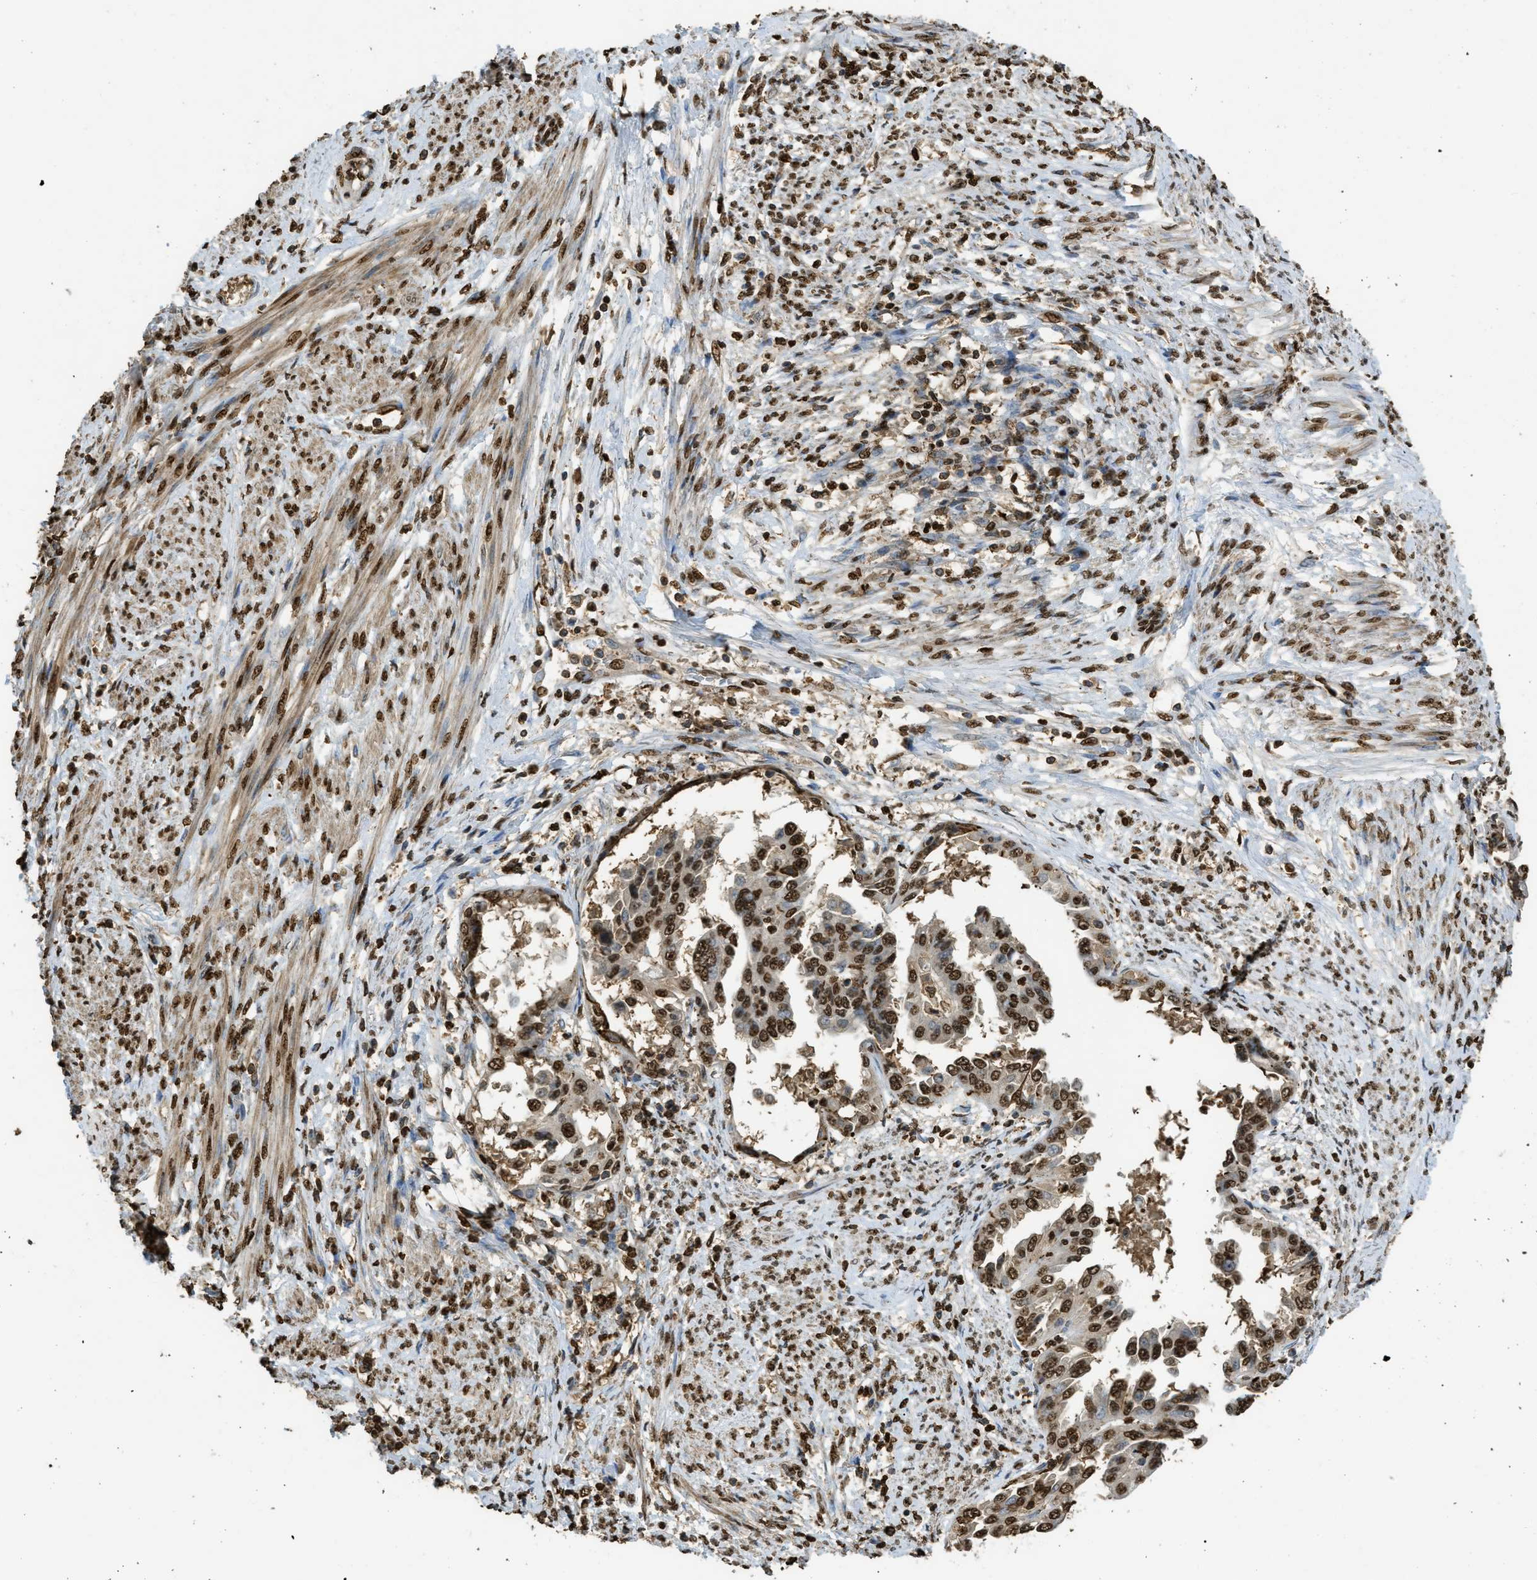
{"staining": {"intensity": "strong", "quantity": ">75%", "location": "nuclear"}, "tissue": "endometrial cancer", "cell_type": "Tumor cells", "image_type": "cancer", "snomed": [{"axis": "morphology", "description": "Adenocarcinoma, NOS"}, {"axis": "topography", "description": "Endometrium"}], "caption": "Immunohistochemical staining of human endometrial adenocarcinoma demonstrates high levels of strong nuclear protein expression in about >75% of tumor cells.", "gene": "NR5A2", "patient": {"sex": "female", "age": 85}}